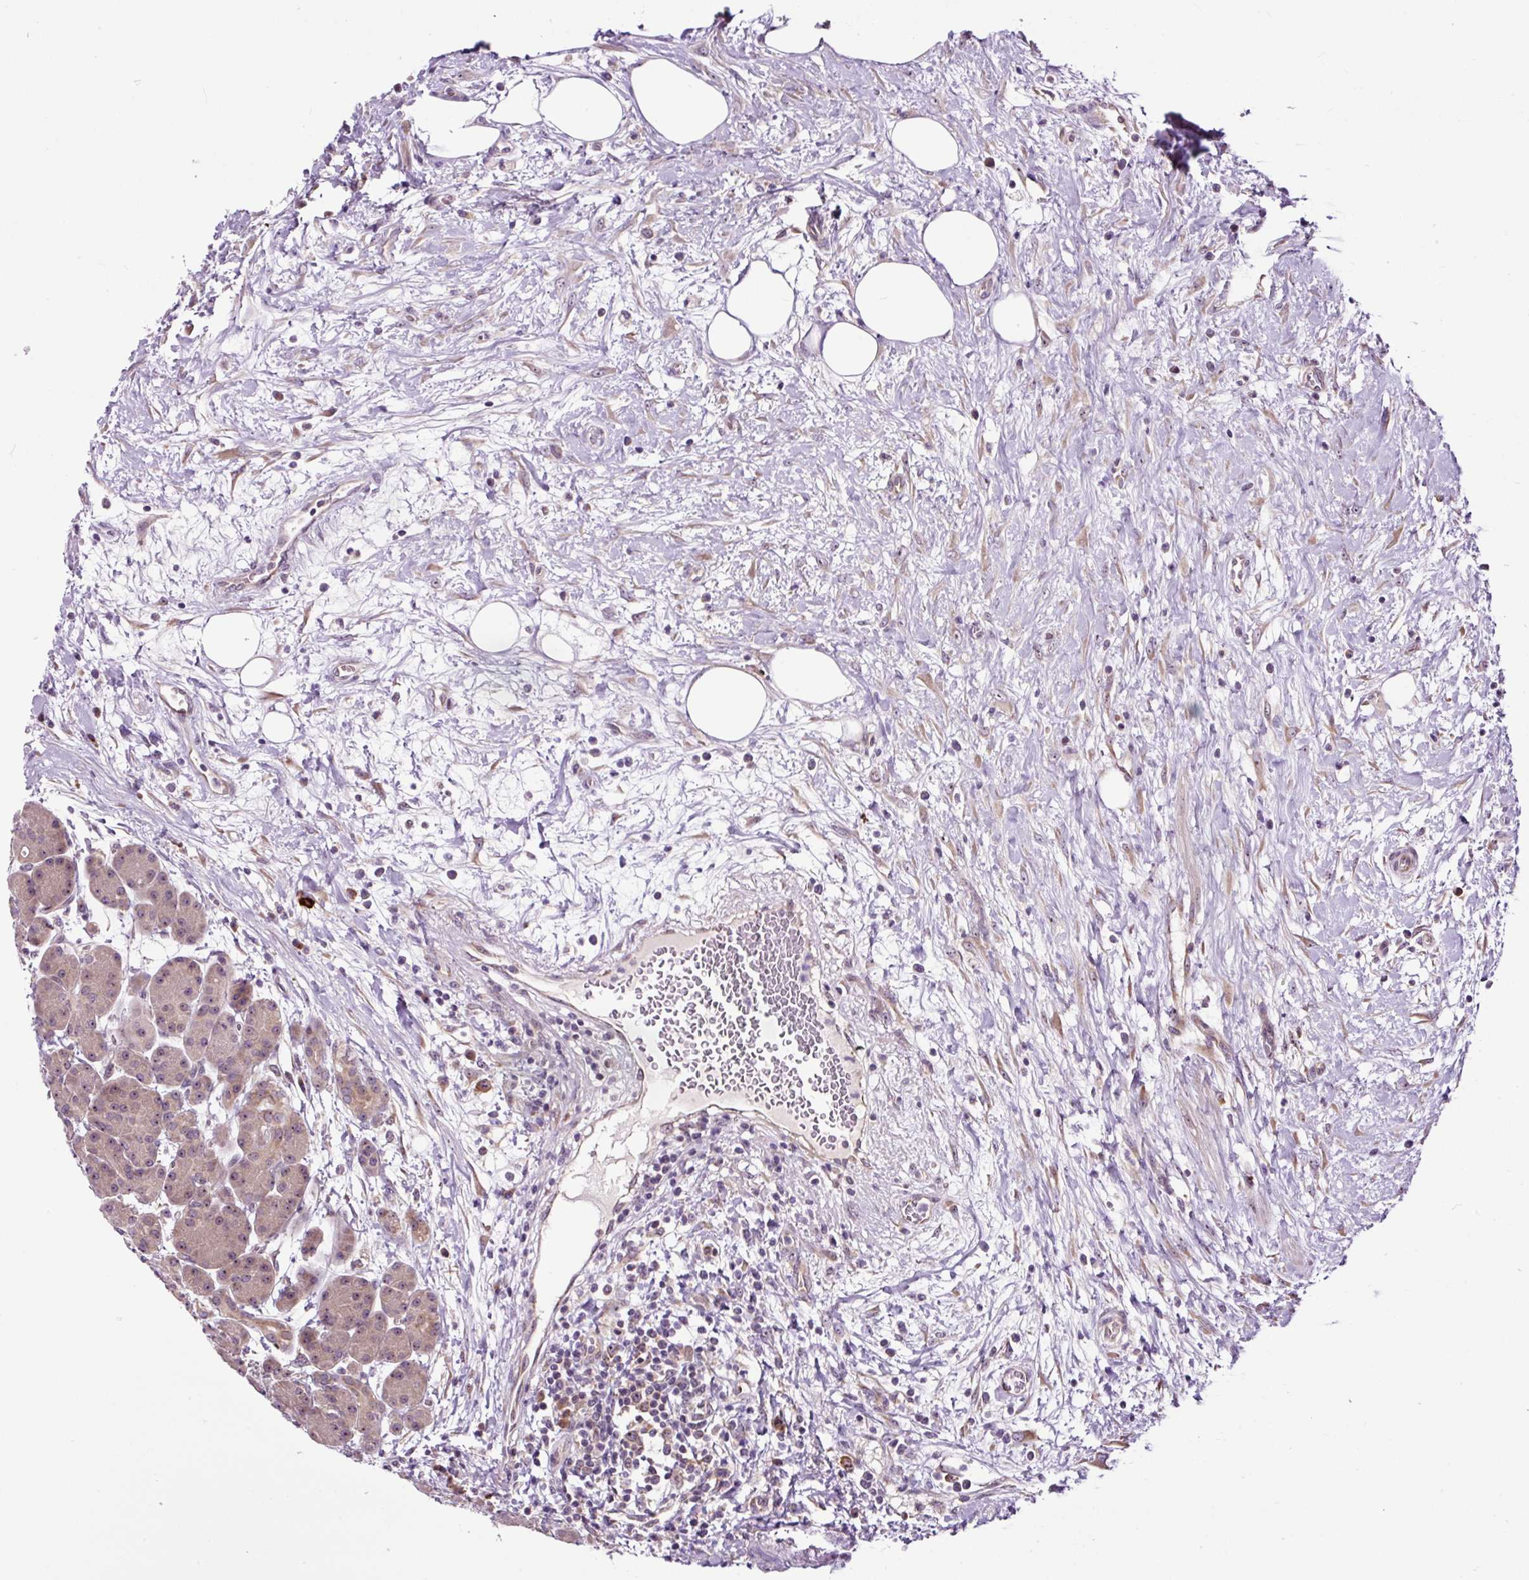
{"staining": {"intensity": "weak", "quantity": ">75%", "location": "cytoplasmic/membranous,nuclear"}, "tissue": "pancreas", "cell_type": "Exocrine glandular cells", "image_type": "normal", "snomed": [{"axis": "morphology", "description": "Normal tissue, NOS"}, {"axis": "topography", "description": "Pancreas"}], "caption": "Immunohistochemical staining of benign human pancreas shows weak cytoplasmic/membranous,nuclear protein positivity in approximately >75% of exocrine glandular cells. The staining was performed using DAB (3,3'-diaminobenzidine), with brown indicating positive protein expression. Nuclei are stained blue with hematoxylin.", "gene": "NOM1", "patient": {"sex": "male", "age": 63}}